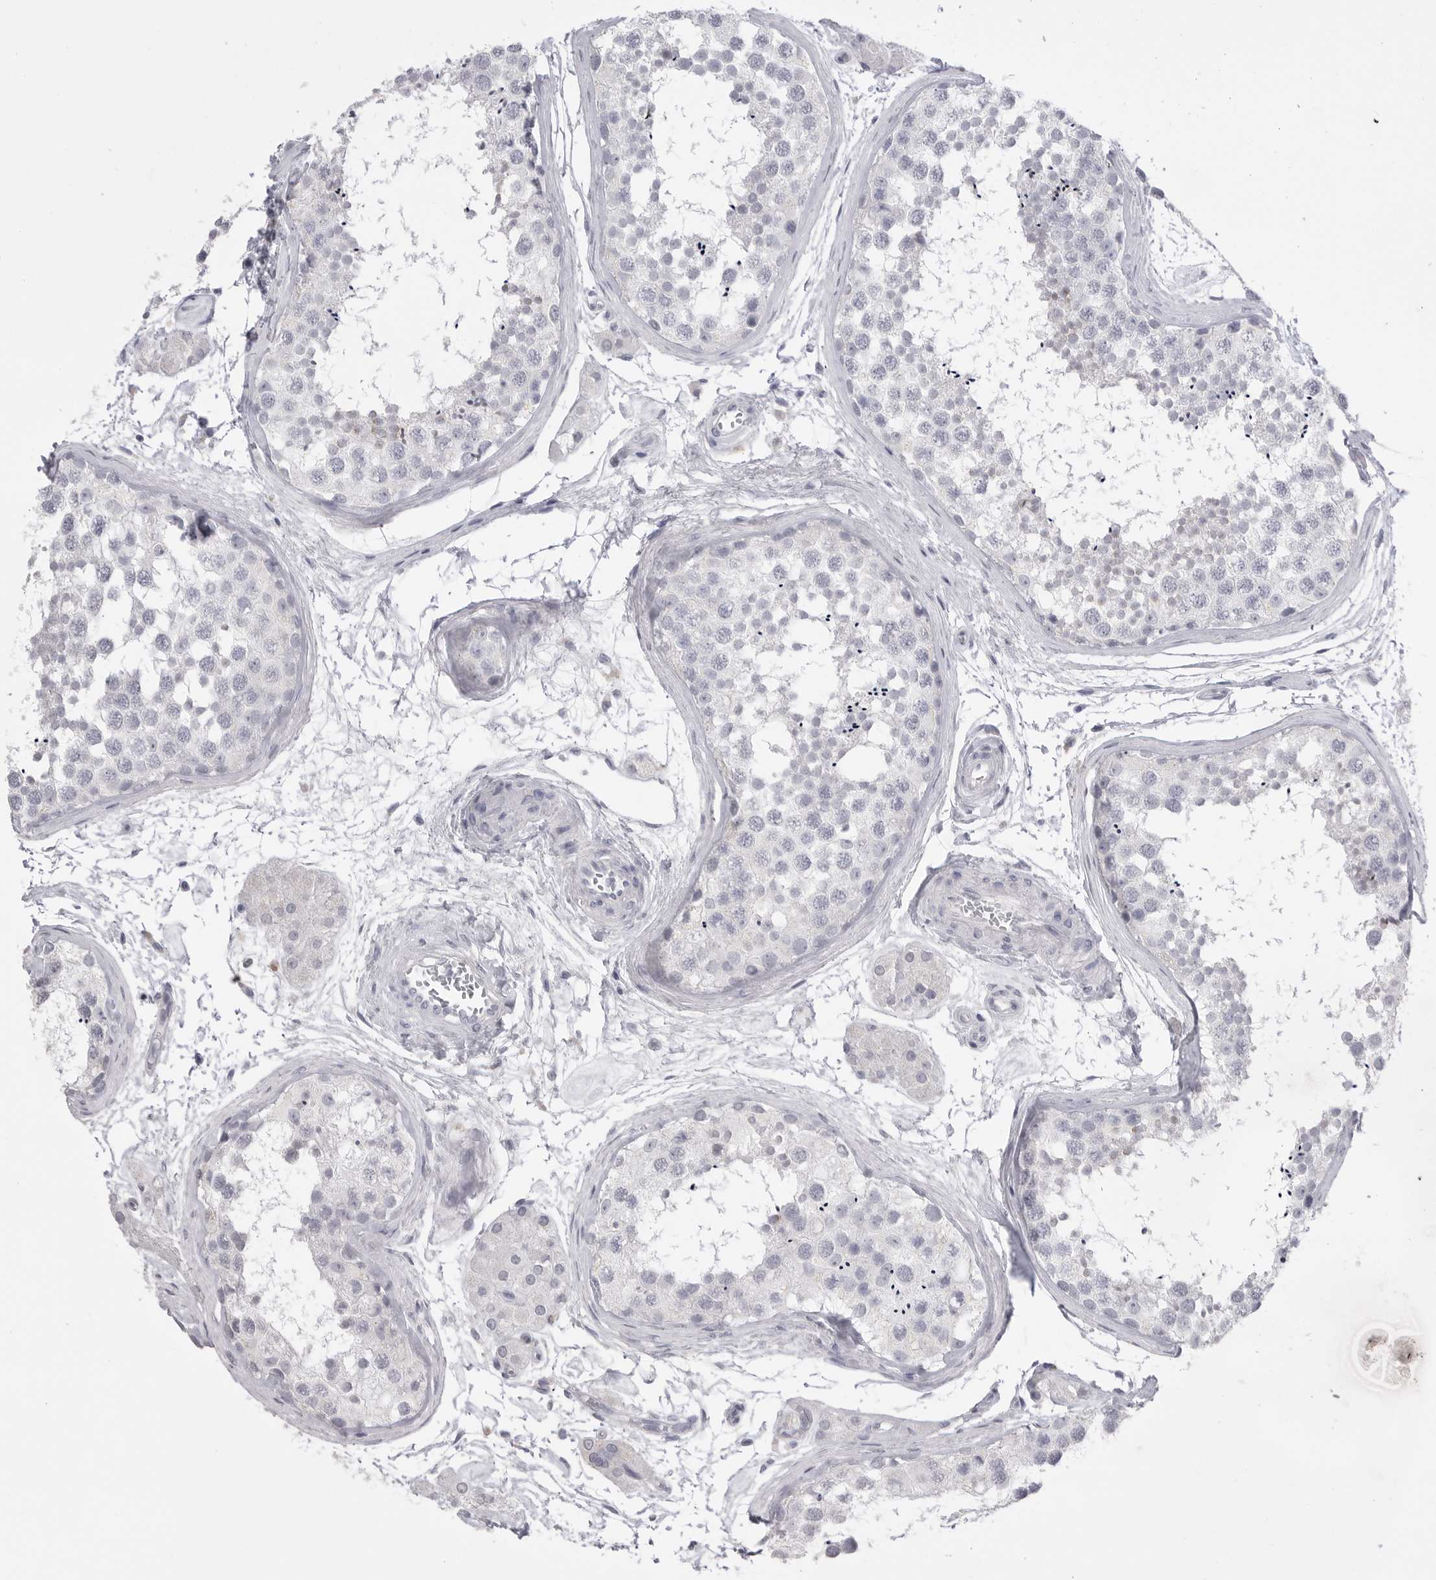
{"staining": {"intensity": "negative", "quantity": "none", "location": "none"}, "tissue": "testis", "cell_type": "Cells in seminiferous ducts", "image_type": "normal", "snomed": [{"axis": "morphology", "description": "Normal tissue, NOS"}, {"axis": "topography", "description": "Testis"}], "caption": "A high-resolution photomicrograph shows immunohistochemistry staining of benign testis, which shows no significant staining in cells in seminiferous ducts.", "gene": "CPB1", "patient": {"sex": "male", "age": 56}}